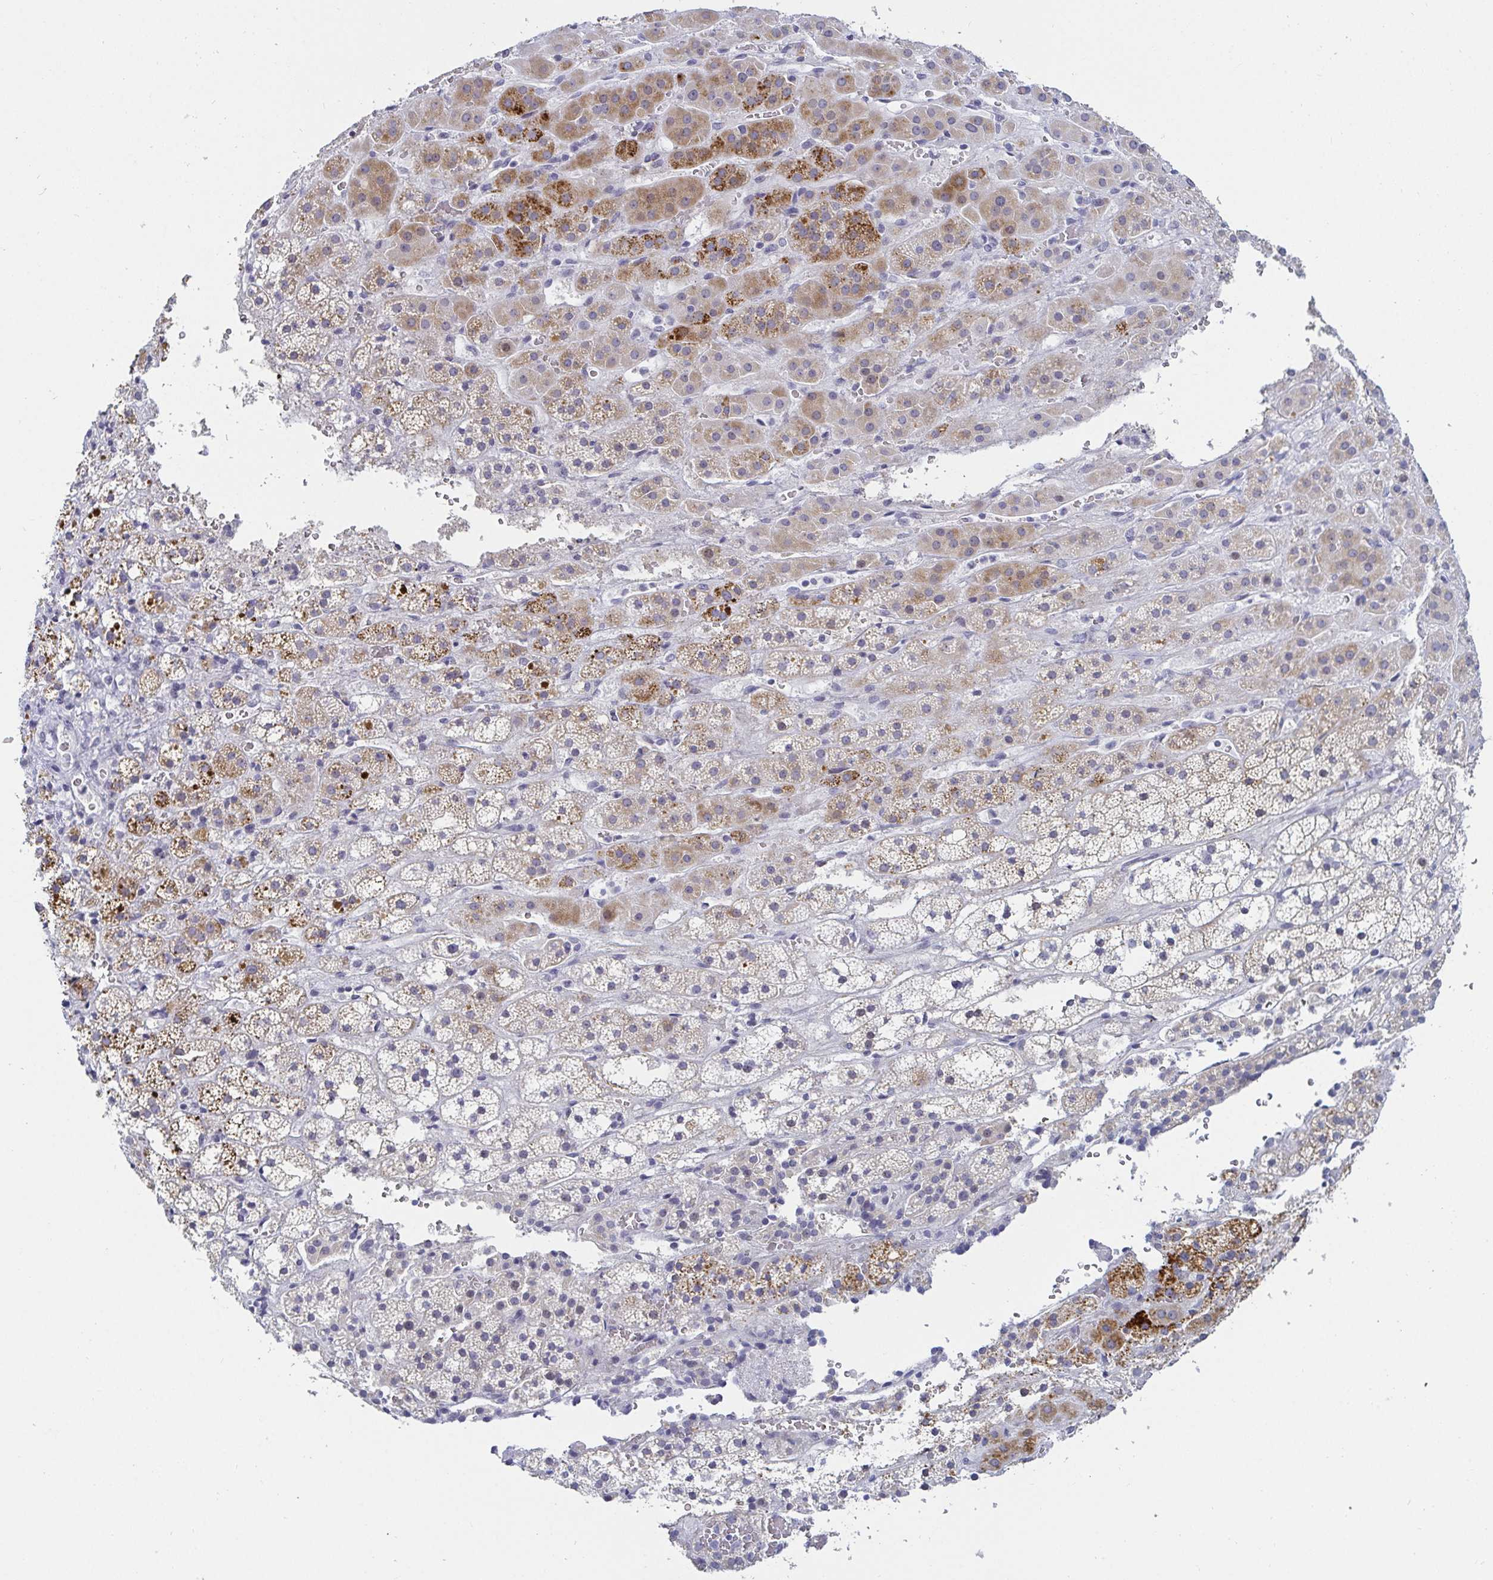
{"staining": {"intensity": "moderate", "quantity": "25%-75%", "location": "cytoplasmic/membranous"}, "tissue": "adrenal gland", "cell_type": "Glandular cells", "image_type": "normal", "snomed": [{"axis": "morphology", "description": "Normal tissue, NOS"}, {"axis": "topography", "description": "Adrenal gland"}], "caption": "This histopathology image exhibits IHC staining of unremarkable human adrenal gland, with medium moderate cytoplasmic/membranous positivity in about 25%-75% of glandular cells.", "gene": "OR10K1", "patient": {"sex": "male", "age": 53}}